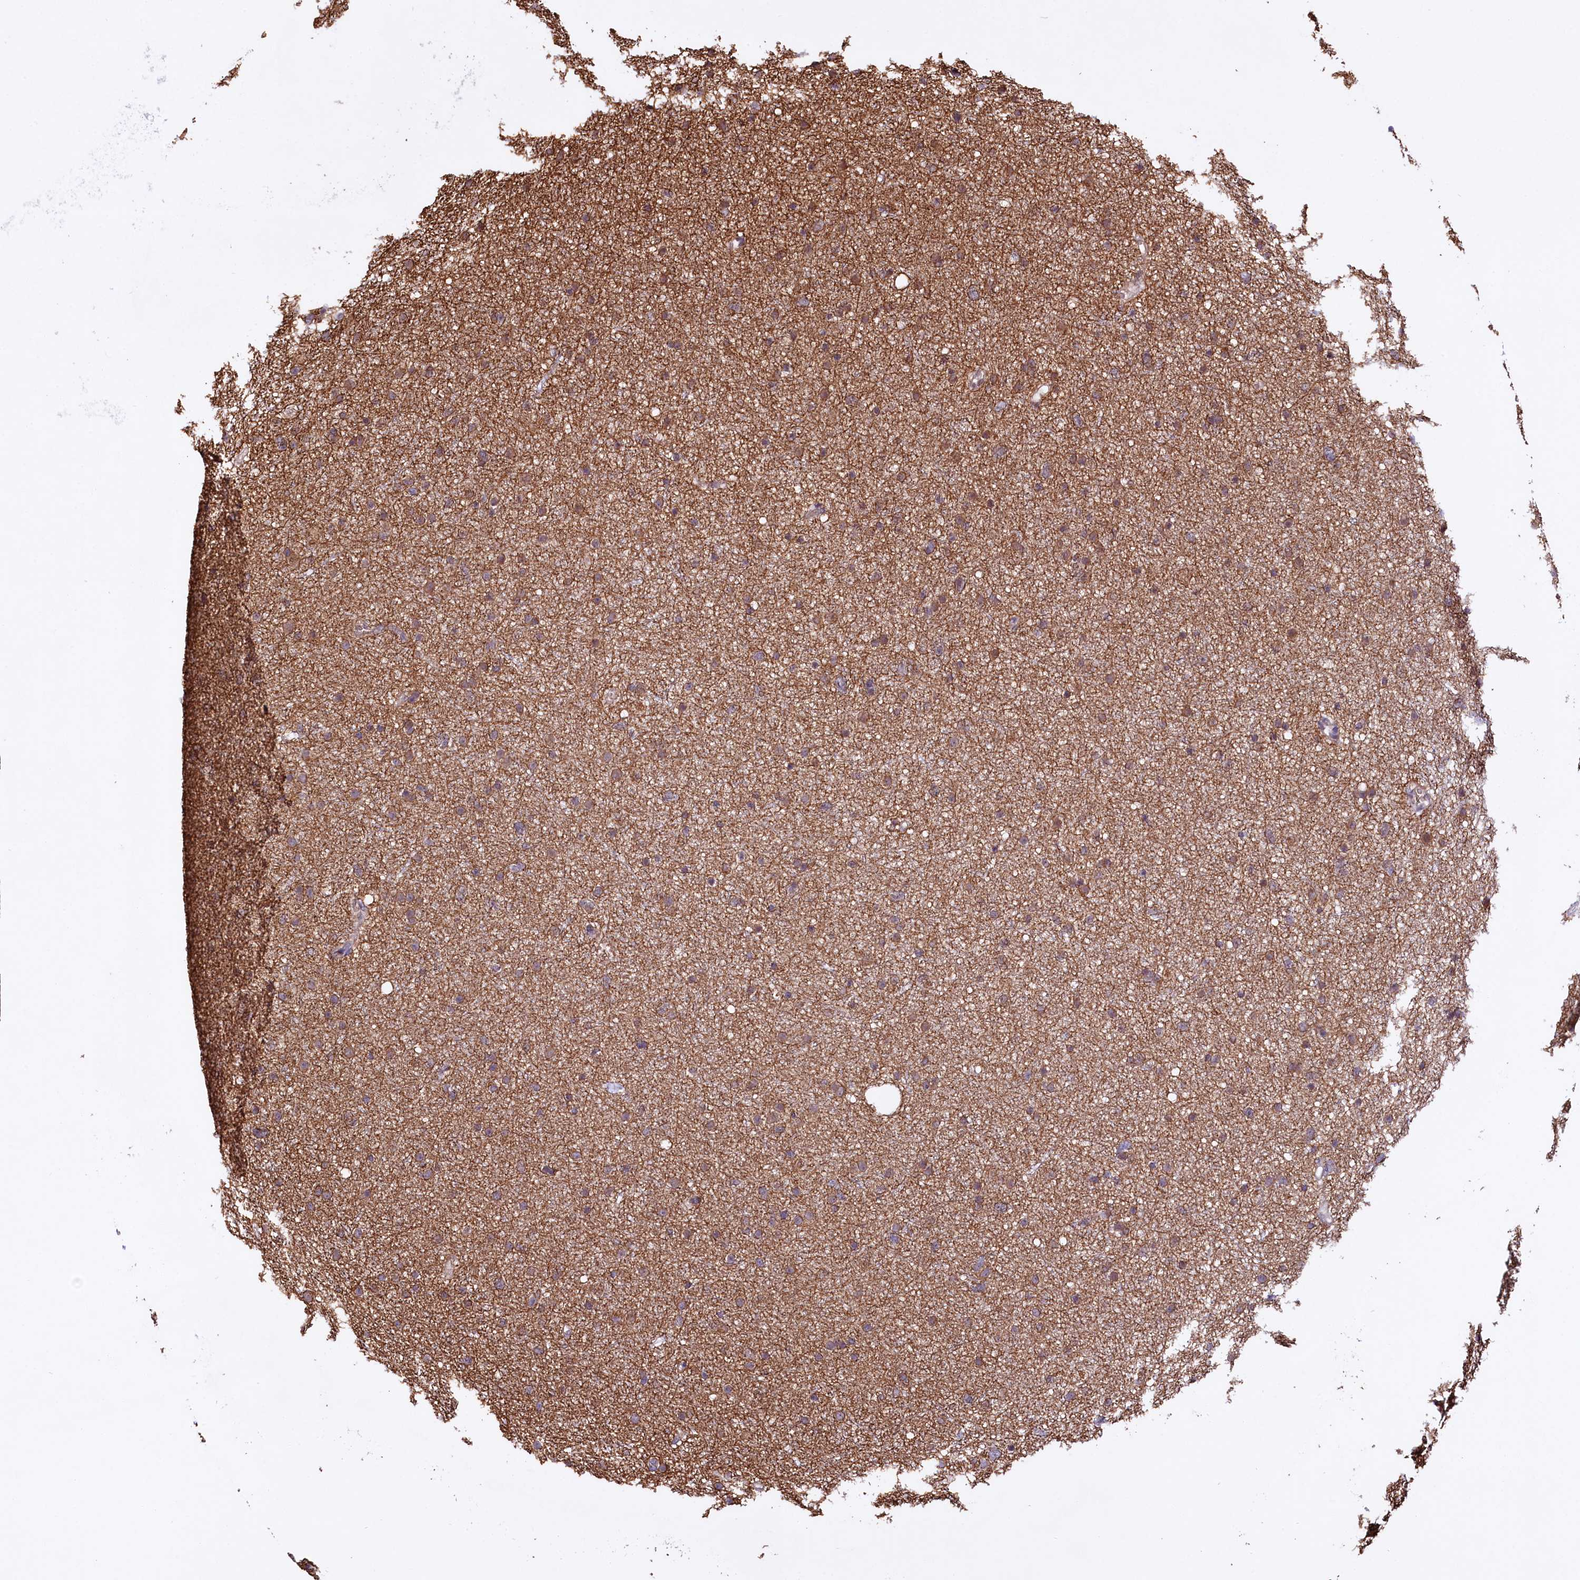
{"staining": {"intensity": "moderate", "quantity": "25%-75%", "location": "cytoplasmic/membranous"}, "tissue": "glioma", "cell_type": "Tumor cells", "image_type": "cancer", "snomed": [{"axis": "morphology", "description": "Glioma, malignant, Low grade"}, {"axis": "topography", "description": "Cerebral cortex"}], "caption": "Protein staining shows moderate cytoplasmic/membranous expression in about 25%-75% of tumor cells in malignant low-grade glioma.", "gene": "CEP295", "patient": {"sex": "female", "age": 39}}